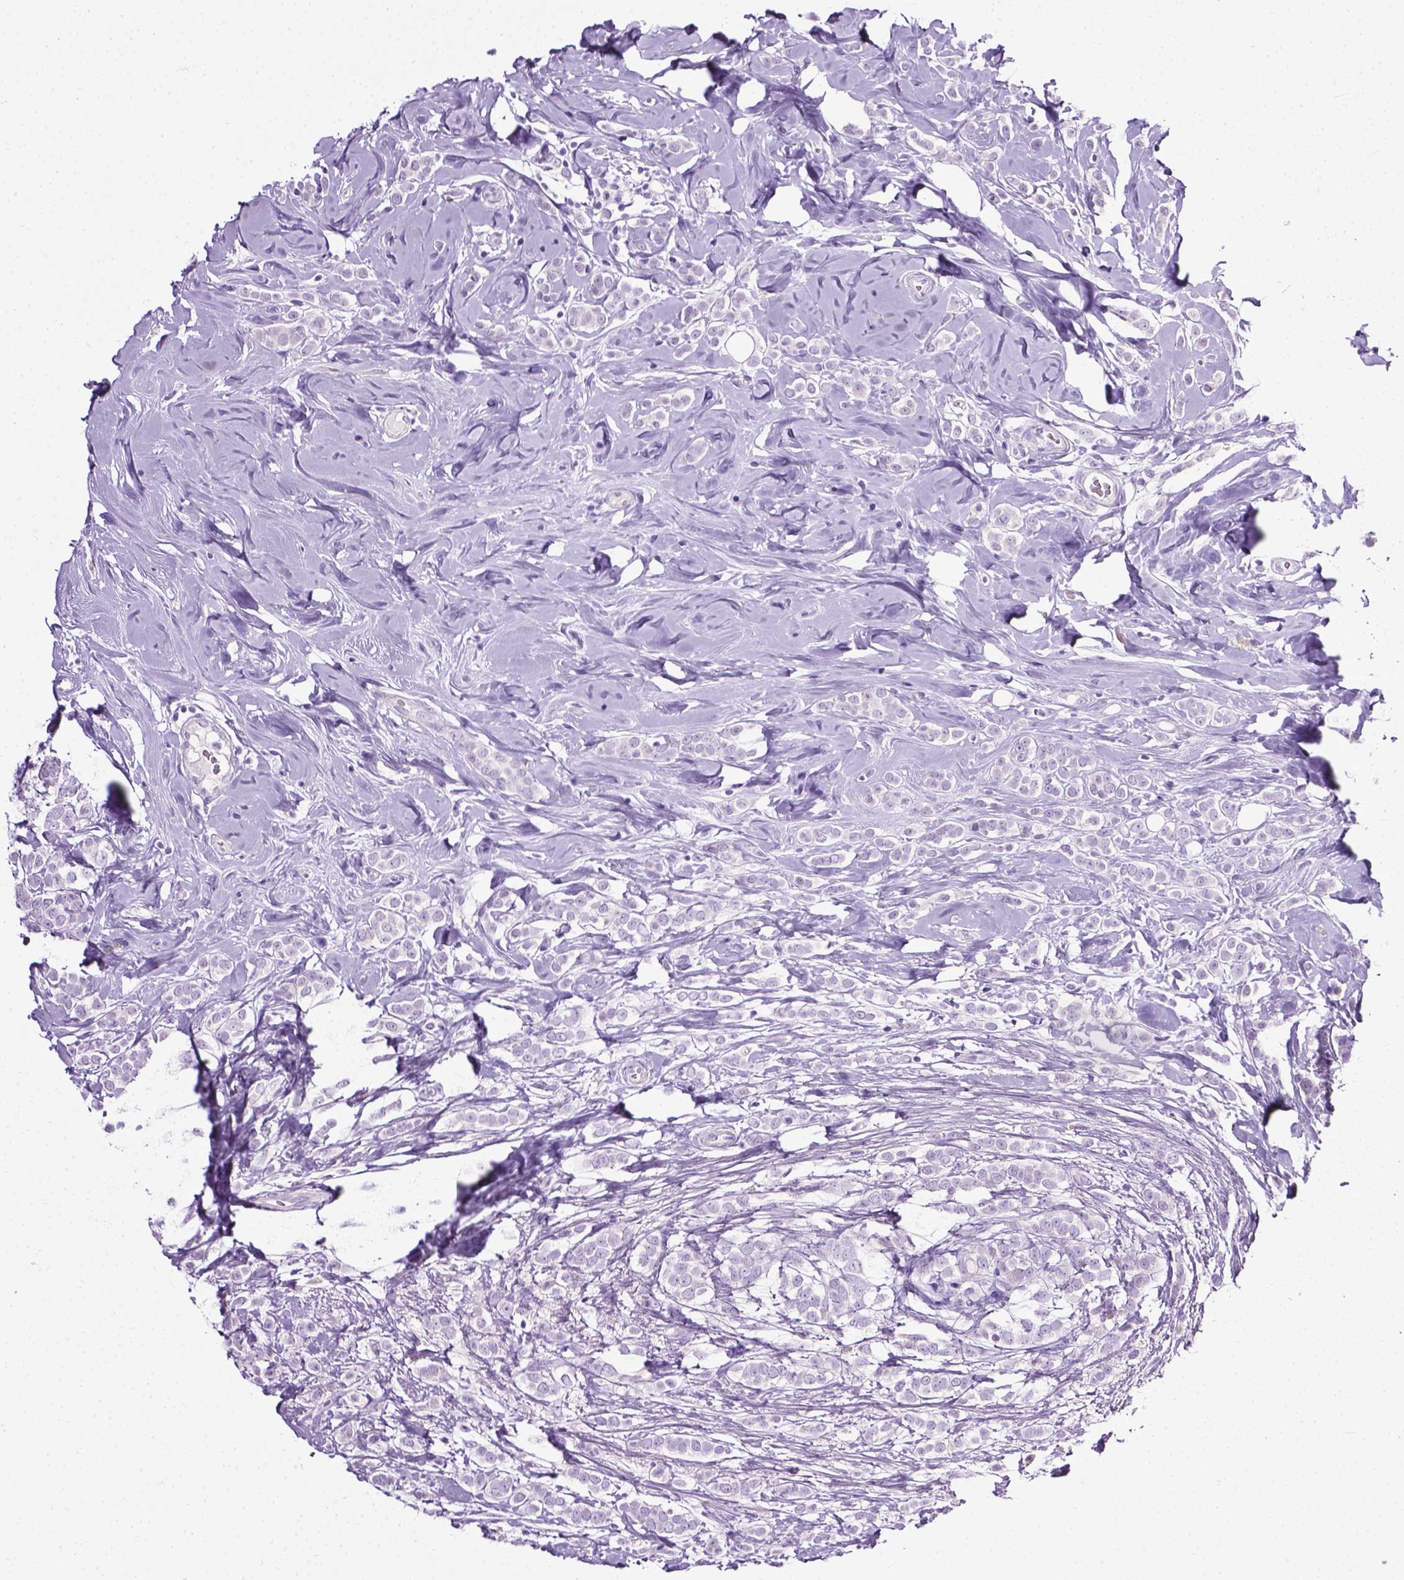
{"staining": {"intensity": "negative", "quantity": "none", "location": "none"}, "tissue": "breast cancer", "cell_type": "Tumor cells", "image_type": "cancer", "snomed": [{"axis": "morphology", "description": "Lobular carcinoma"}, {"axis": "topography", "description": "Breast"}], "caption": "An immunohistochemistry image of breast cancer is shown. There is no staining in tumor cells of breast cancer.", "gene": "LELP1", "patient": {"sex": "female", "age": 49}}